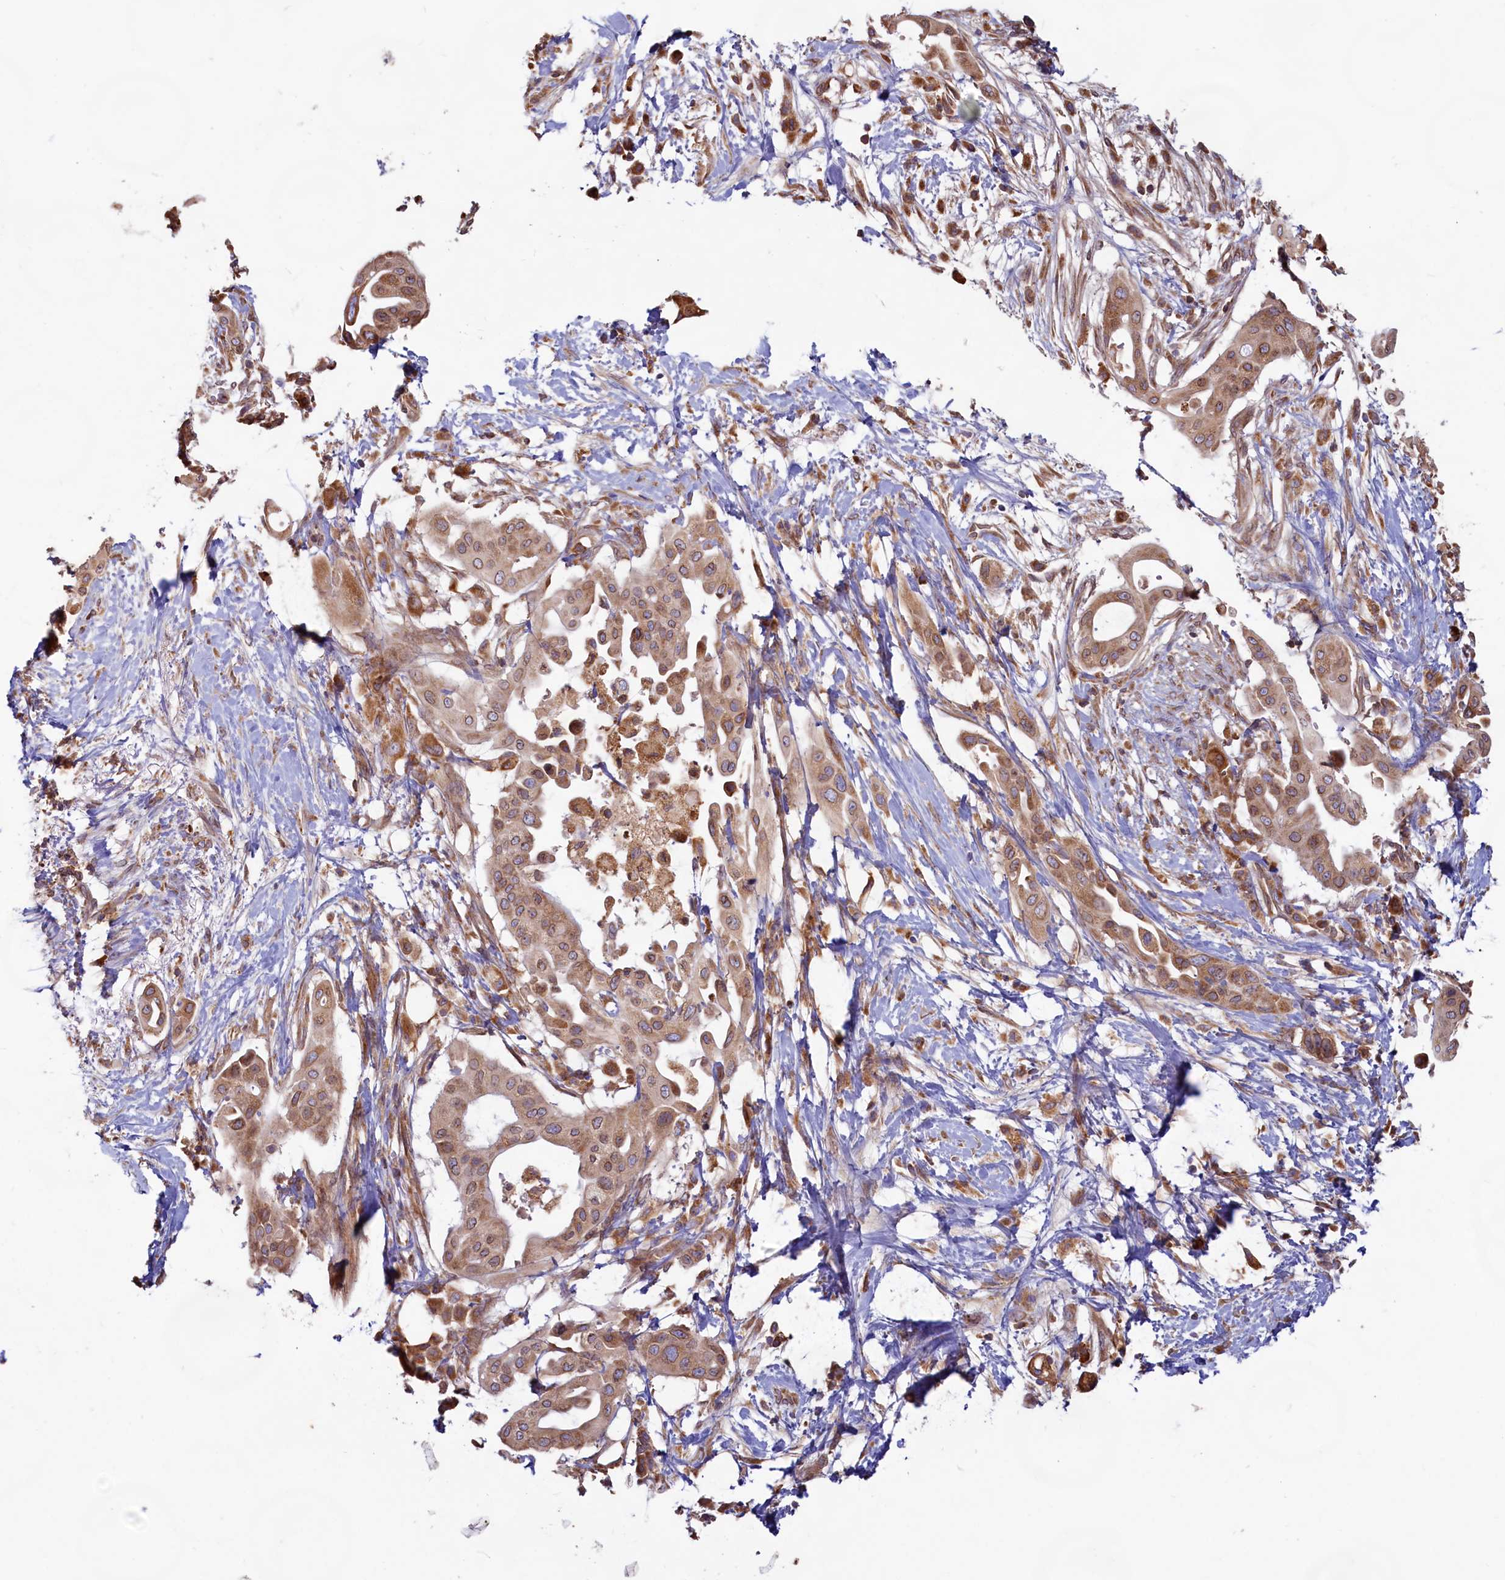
{"staining": {"intensity": "moderate", "quantity": ">75%", "location": "cytoplasmic/membranous"}, "tissue": "pancreatic cancer", "cell_type": "Tumor cells", "image_type": "cancer", "snomed": [{"axis": "morphology", "description": "Adenocarcinoma, NOS"}, {"axis": "topography", "description": "Pancreas"}], "caption": "This histopathology image demonstrates adenocarcinoma (pancreatic) stained with immunohistochemistry to label a protein in brown. The cytoplasmic/membranous of tumor cells show moderate positivity for the protein. Nuclei are counter-stained blue.", "gene": "TBC1D19", "patient": {"sex": "male", "age": 68}}